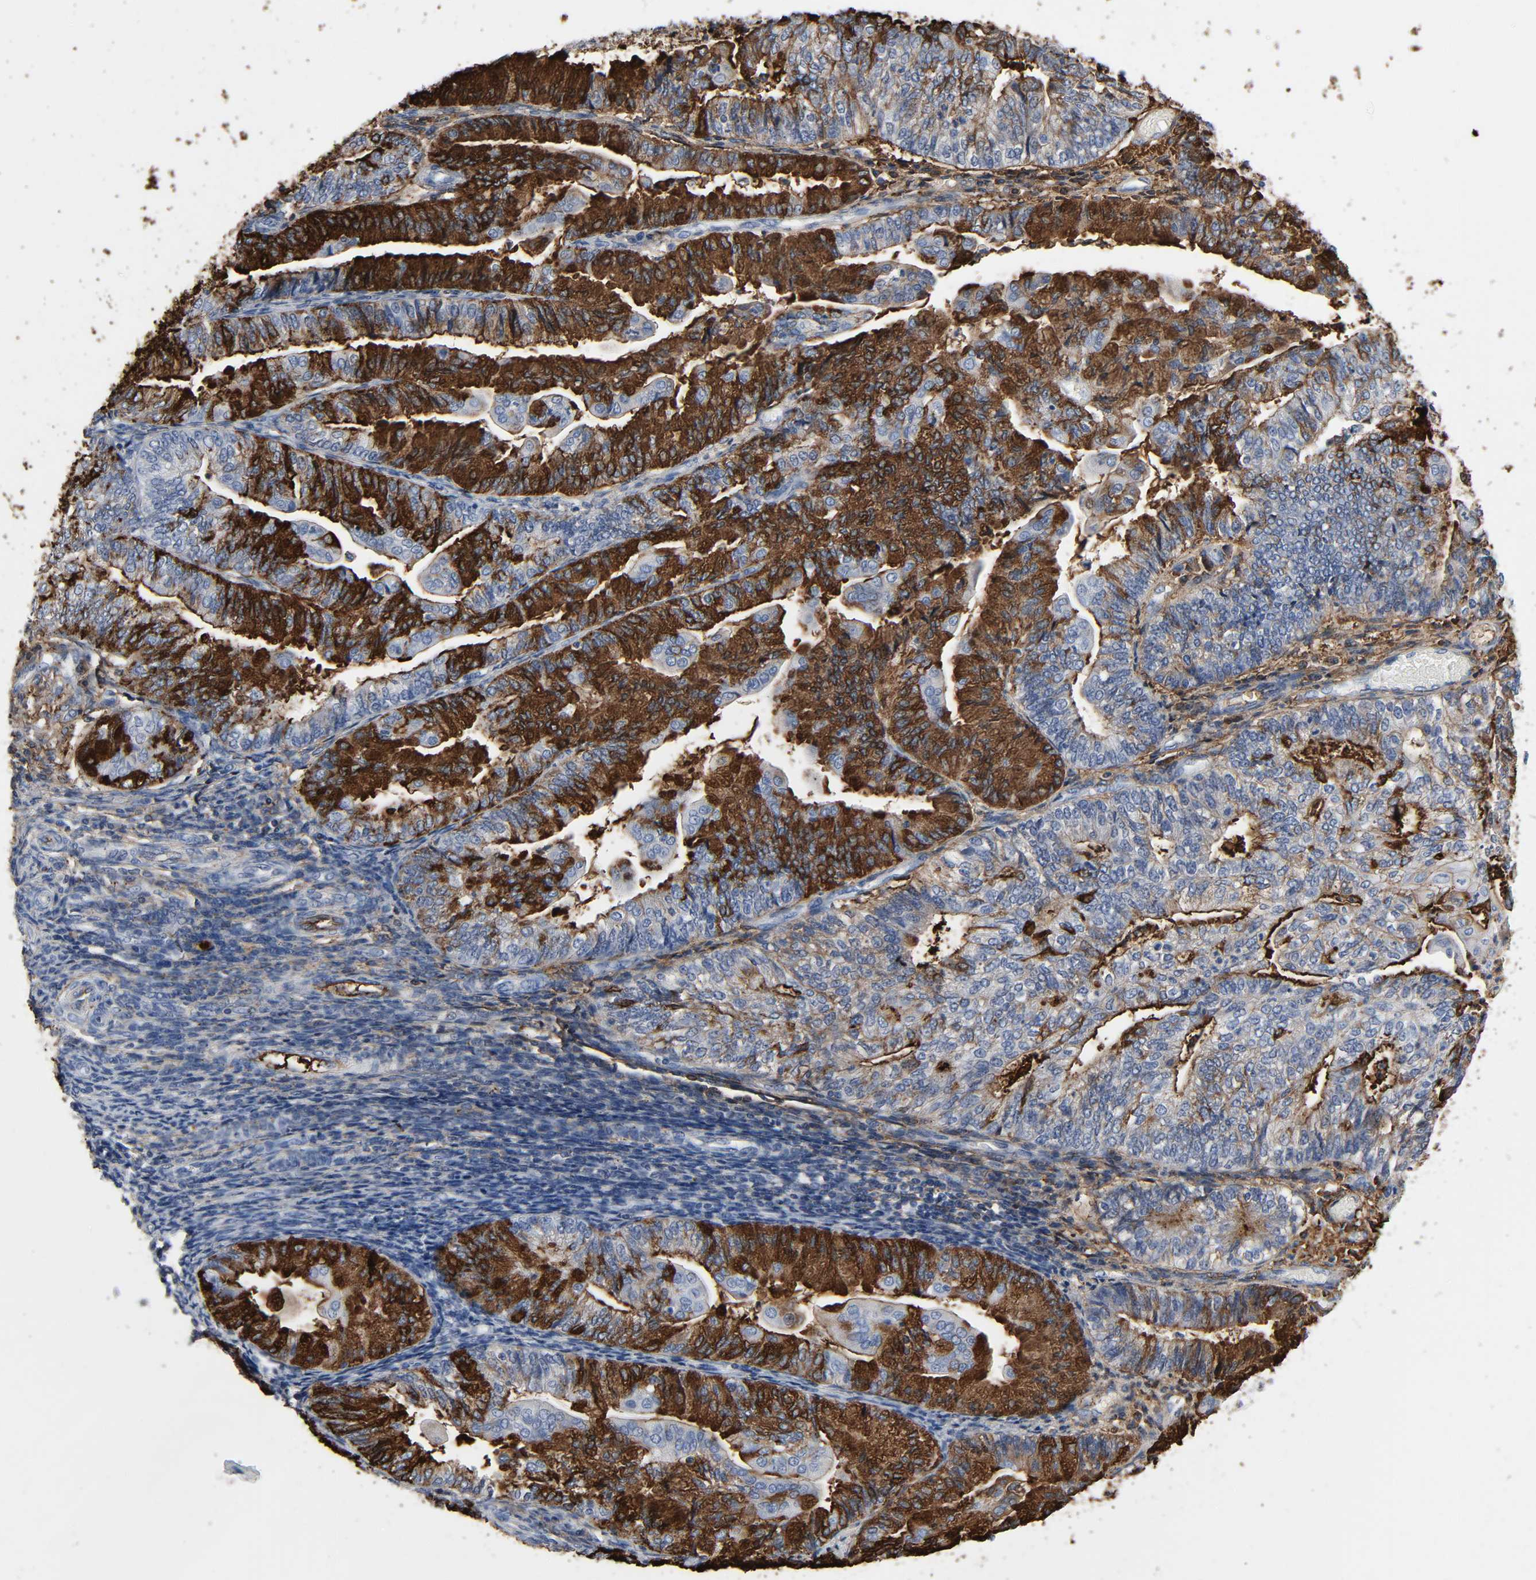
{"staining": {"intensity": "strong", "quantity": ">75%", "location": "cytoplasmic/membranous"}, "tissue": "endometrial cancer", "cell_type": "Tumor cells", "image_type": "cancer", "snomed": [{"axis": "morphology", "description": "Adenocarcinoma, NOS"}, {"axis": "topography", "description": "Endometrium"}], "caption": "Brown immunohistochemical staining in human adenocarcinoma (endometrial) shows strong cytoplasmic/membranous expression in about >75% of tumor cells.", "gene": "C3", "patient": {"sex": "female", "age": 59}}